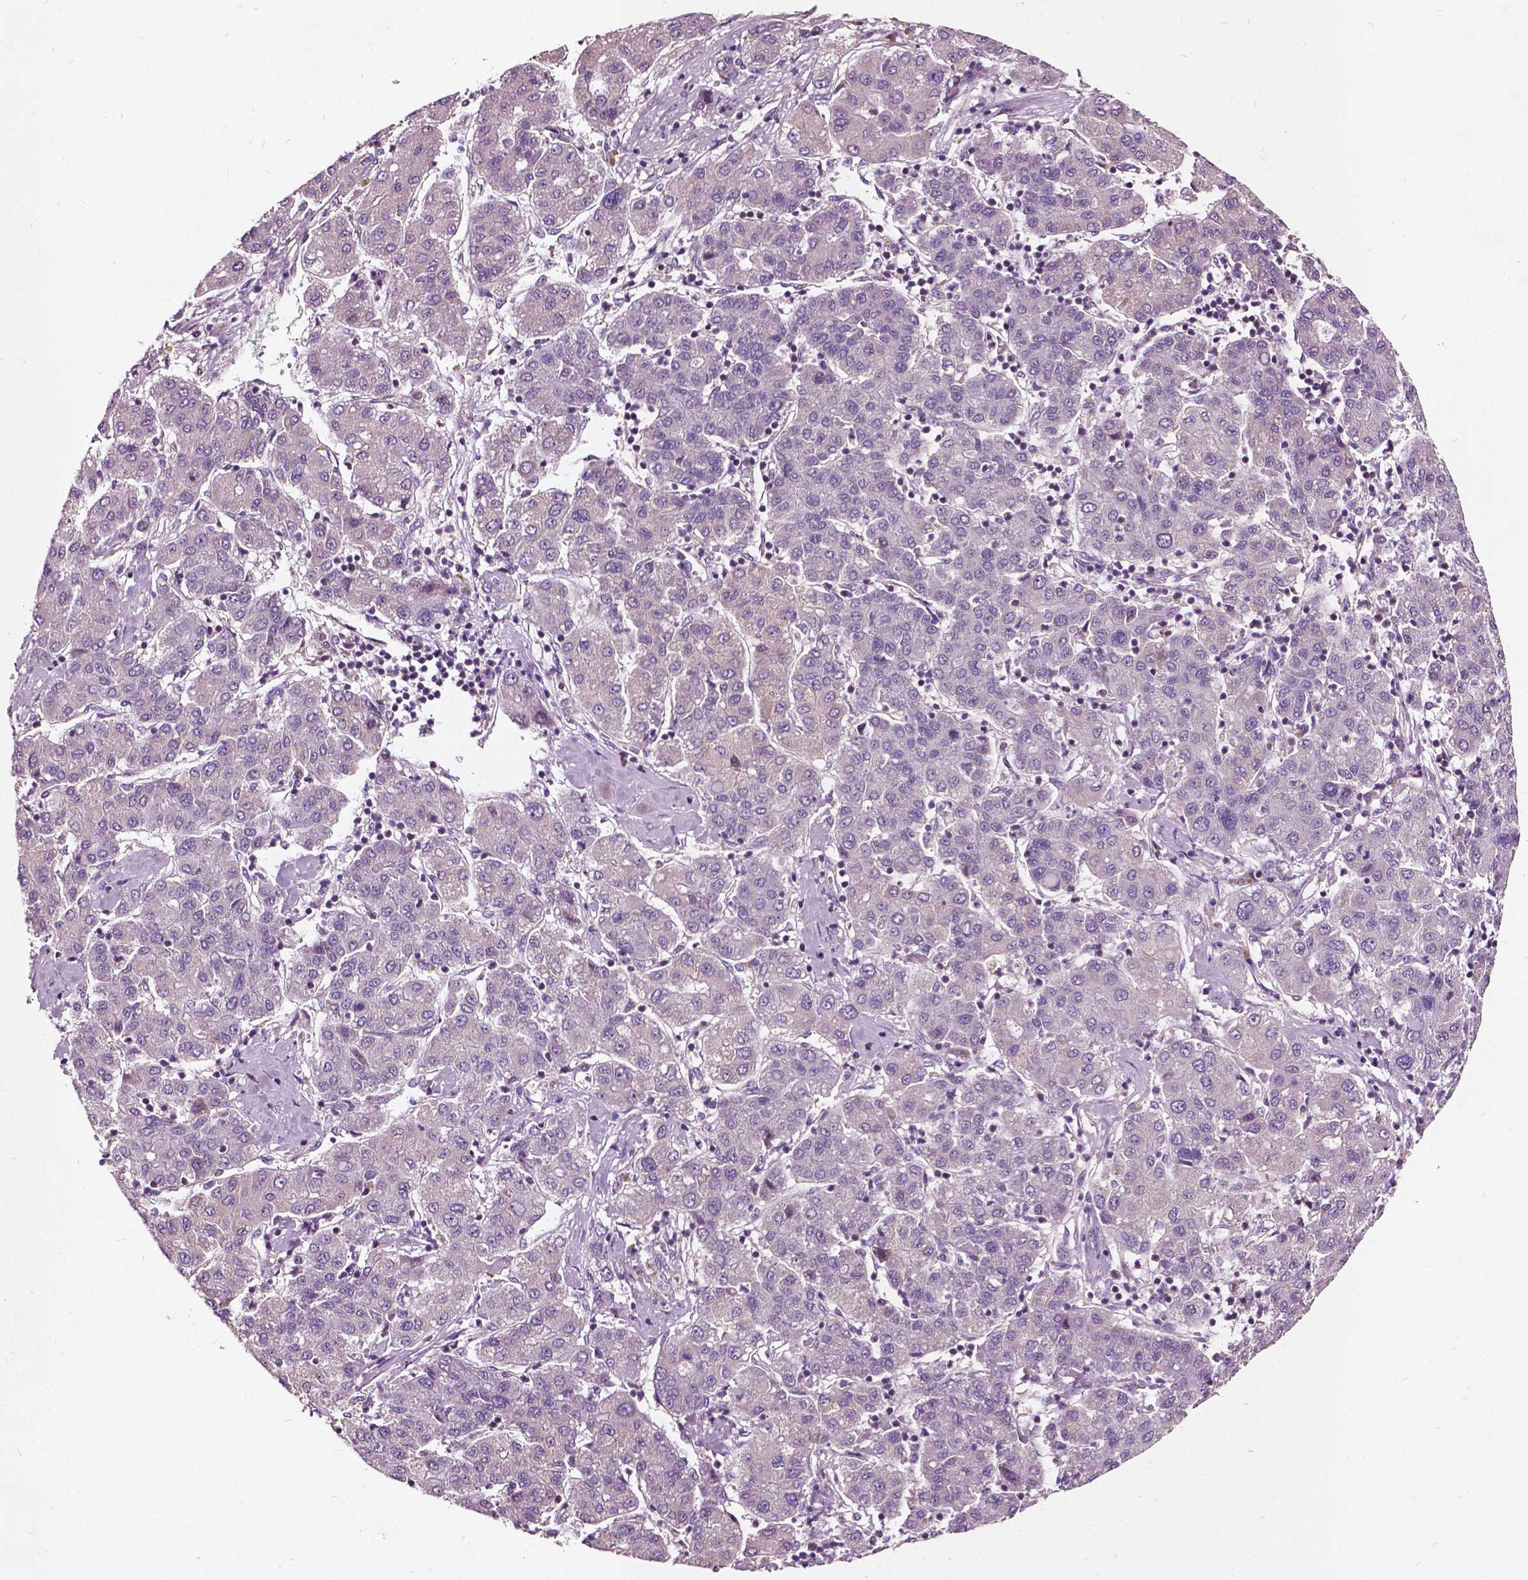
{"staining": {"intensity": "negative", "quantity": "none", "location": "none"}, "tissue": "liver cancer", "cell_type": "Tumor cells", "image_type": "cancer", "snomed": [{"axis": "morphology", "description": "Carcinoma, Hepatocellular, NOS"}, {"axis": "topography", "description": "Liver"}], "caption": "Immunohistochemical staining of liver hepatocellular carcinoma exhibits no significant positivity in tumor cells.", "gene": "ODF3L2", "patient": {"sex": "male", "age": 65}}